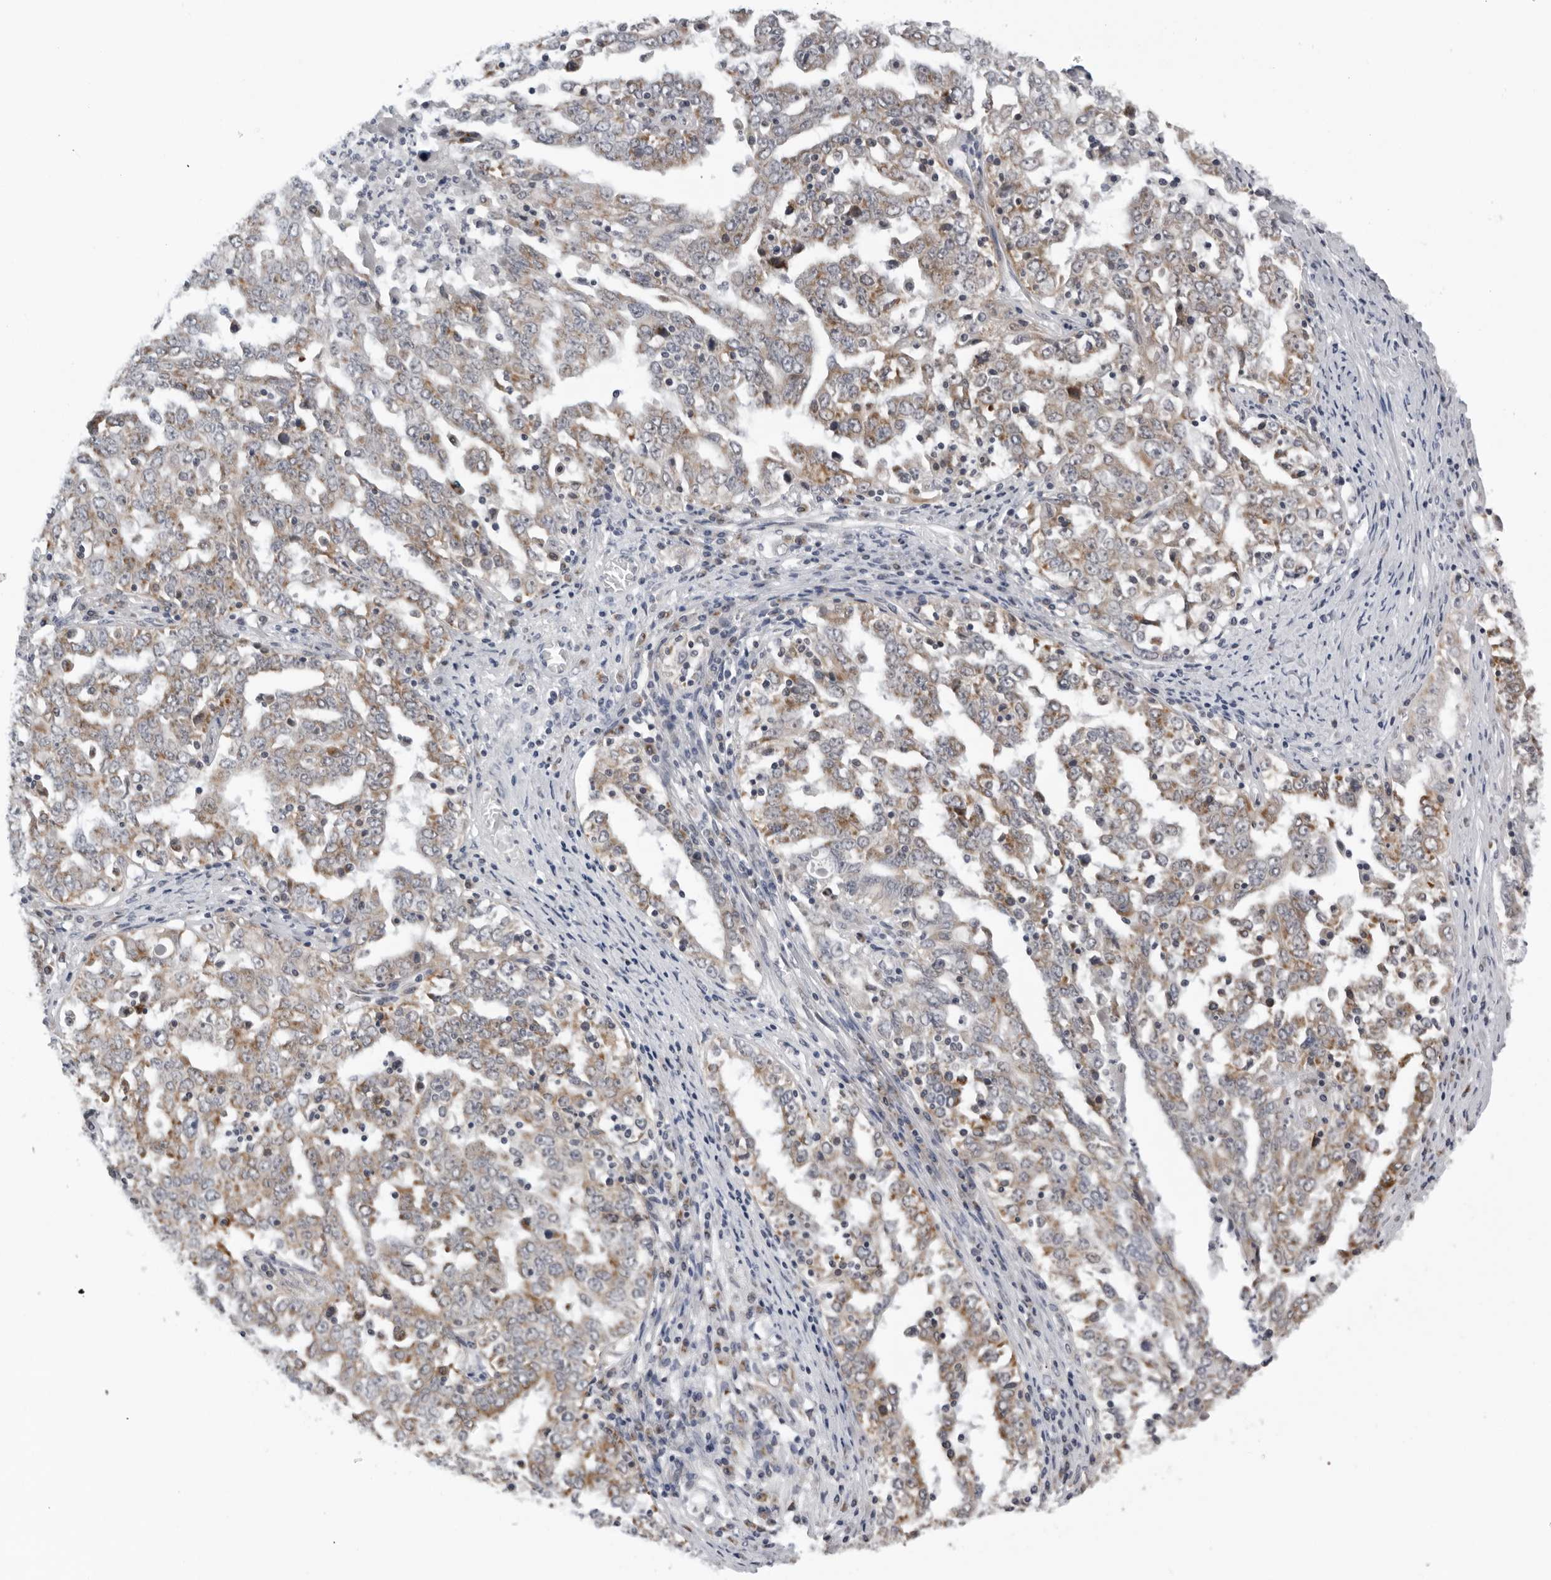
{"staining": {"intensity": "moderate", "quantity": "25%-75%", "location": "cytoplasmic/membranous"}, "tissue": "ovarian cancer", "cell_type": "Tumor cells", "image_type": "cancer", "snomed": [{"axis": "morphology", "description": "Carcinoma, endometroid"}, {"axis": "topography", "description": "Ovary"}], "caption": "Approximately 25%-75% of tumor cells in ovarian endometroid carcinoma demonstrate moderate cytoplasmic/membranous protein expression as visualized by brown immunohistochemical staining.", "gene": "CPT2", "patient": {"sex": "female", "age": 62}}